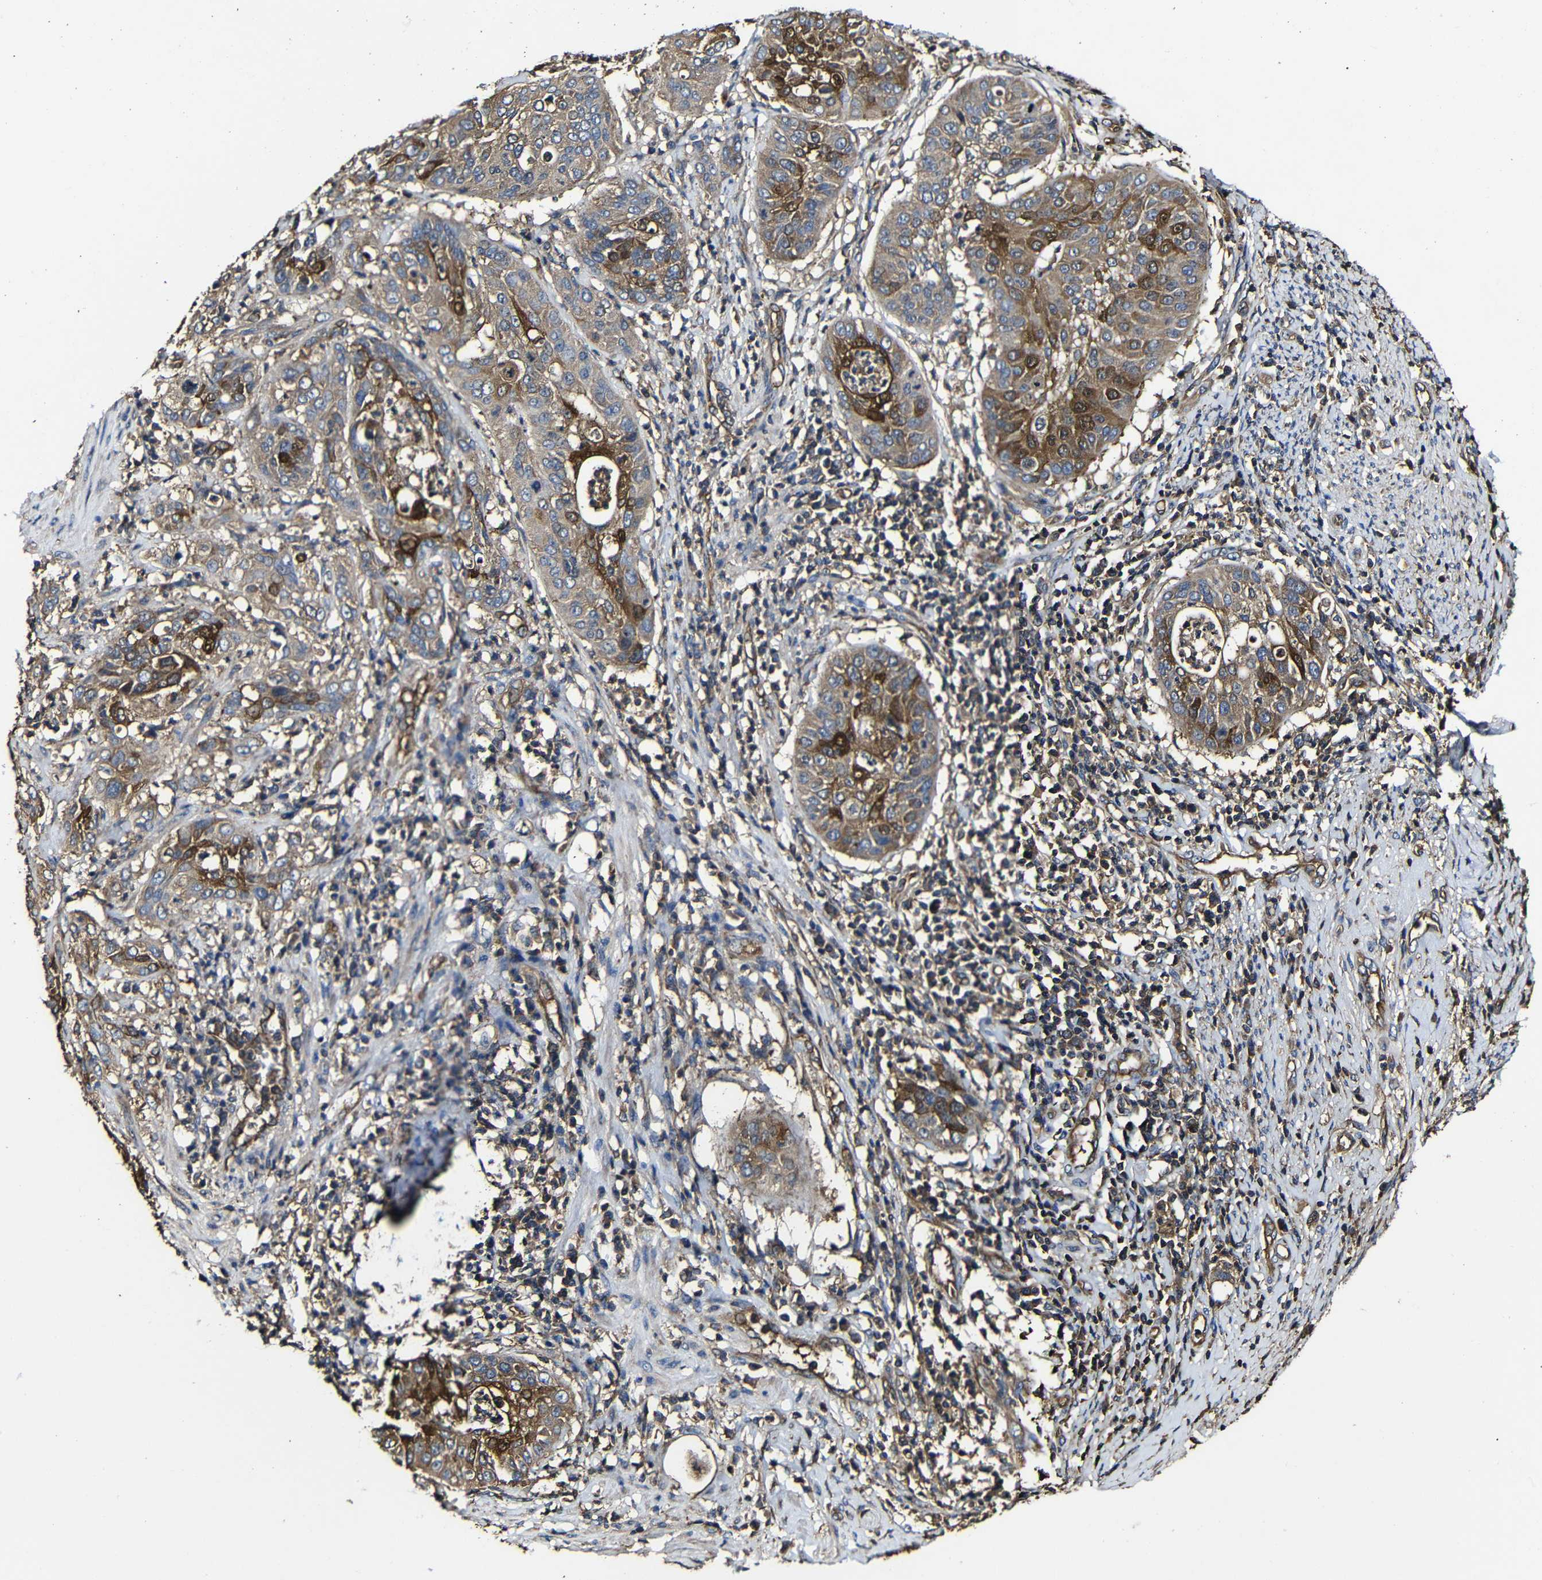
{"staining": {"intensity": "moderate", "quantity": ">75%", "location": "cytoplasmic/membranous"}, "tissue": "cervical cancer", "cell_type": "Tumor cells", "image_type": "cancer", "snomed": [{"axis": "morphology", "description": "Normal tissue, NOS"}, {"axis": "morphology", "description": "Squamous cell carcinoma, NOS"}, {"axis": "topography", "description": "Cervix"}], "caption": "The image reveals a brown stain indicating the presence of a protein in the cytoplasmic/membranous of tumor cells in squamous cell carcinoma (cervical).", "gene": "MSN", "patient": {"sex": "female", "age": 39}}